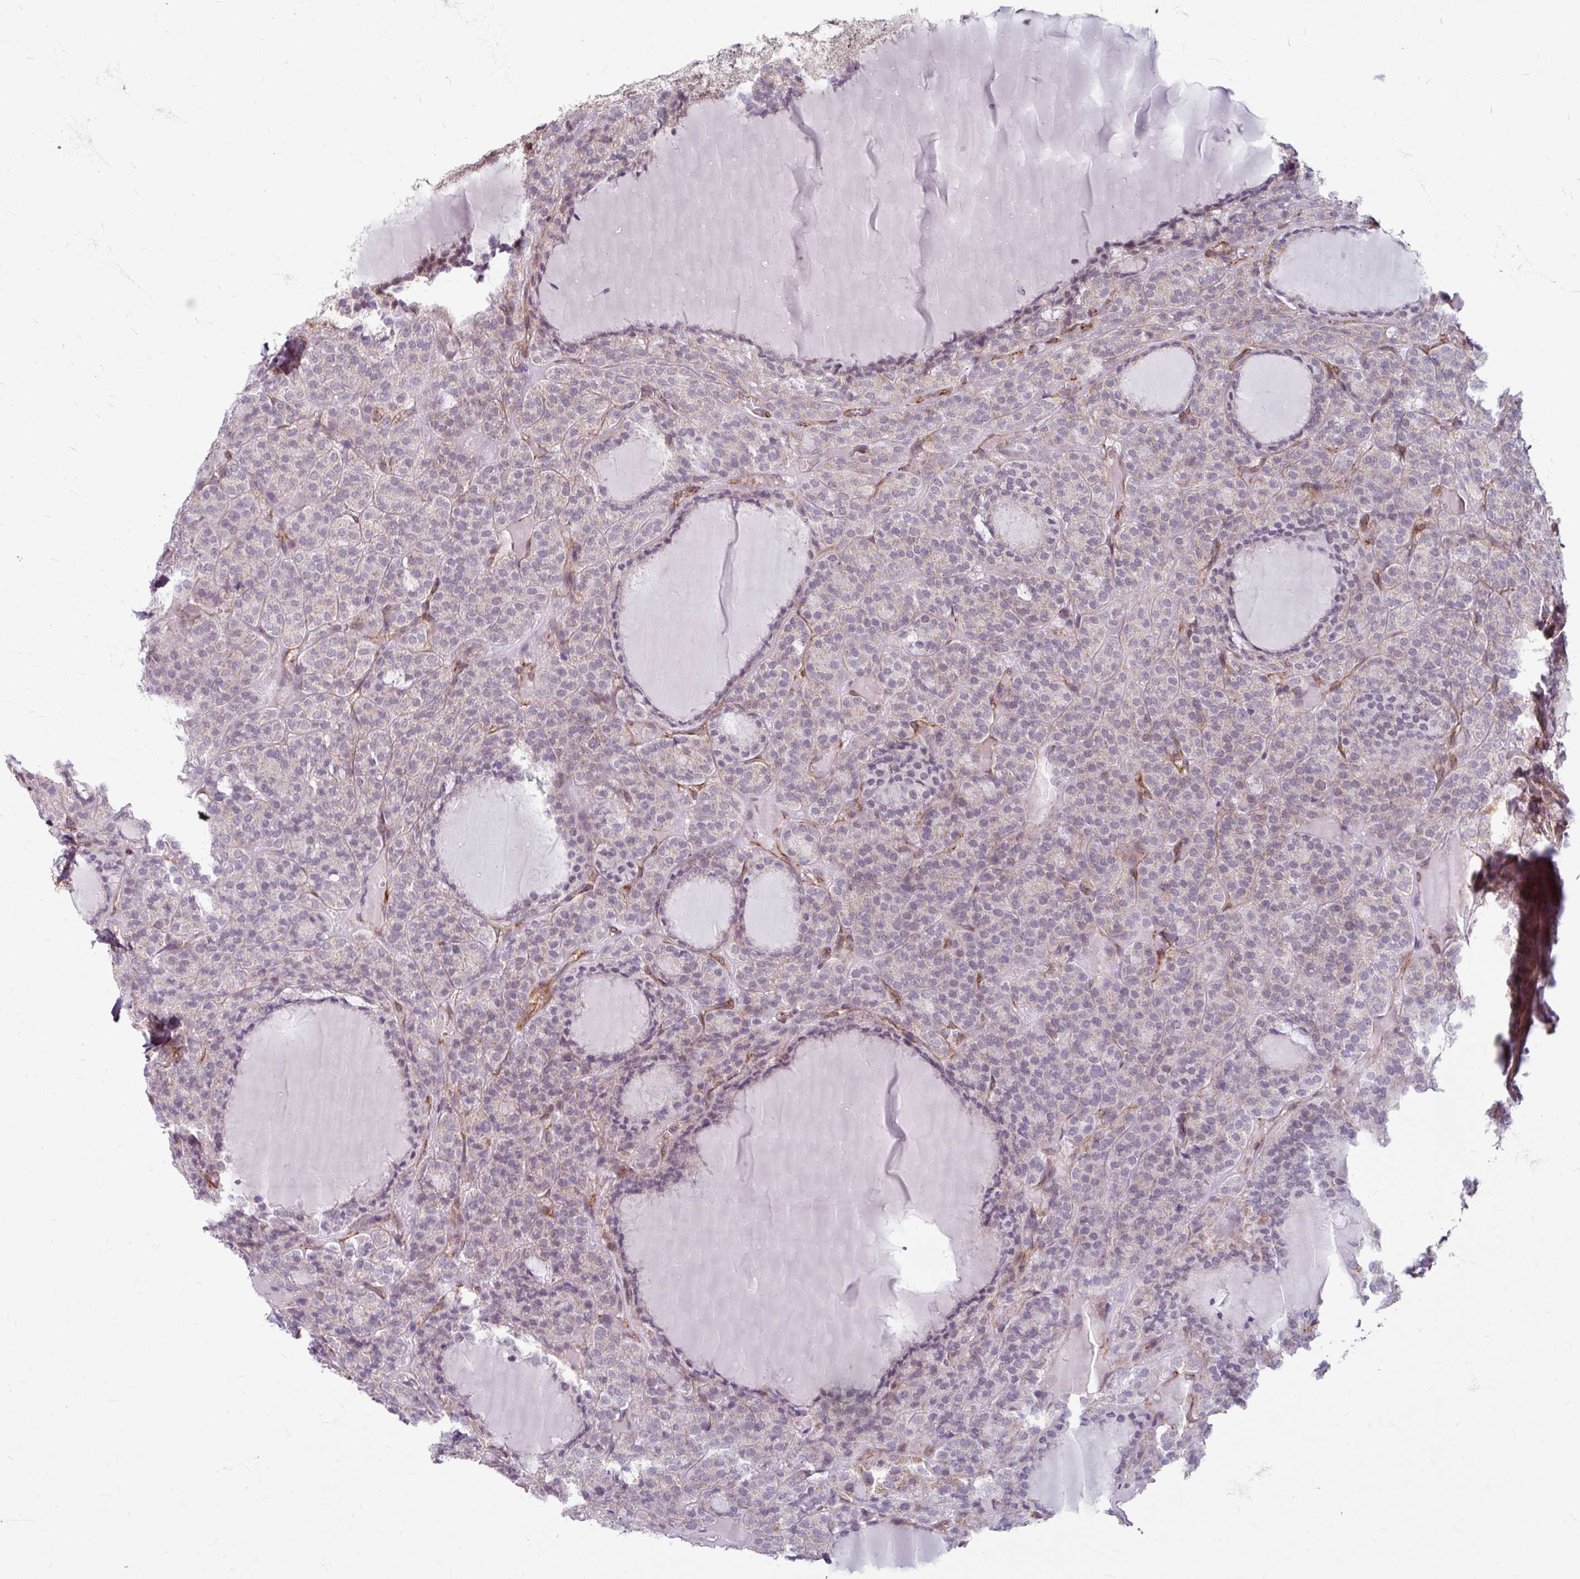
{"staining": {"intensity": "moderate", "quantity": "<25%", "location": "cytoplasmic/membranous"}, "tissue": "thyroid cancer", "cell_type": "Tumor cells", "image_type": "cancer", "snomed": [{"axis": "morphology", "description": "Follicular adenoma carcinoma, NOS"}, {"axis": "topography", "description": "Thyroid gland"}], "caption": "Thyroid cancer (follicular adenoma carcinoma) stained with immunohistochemistry (IHC) exhibits moderate cytoplasmic/membranous expression in about <25% of tumor cells. (IHC, brightfield microscopy, high magnification).", "gene": "DAAM2", "patient": {"sex": "female", "age": 63}}